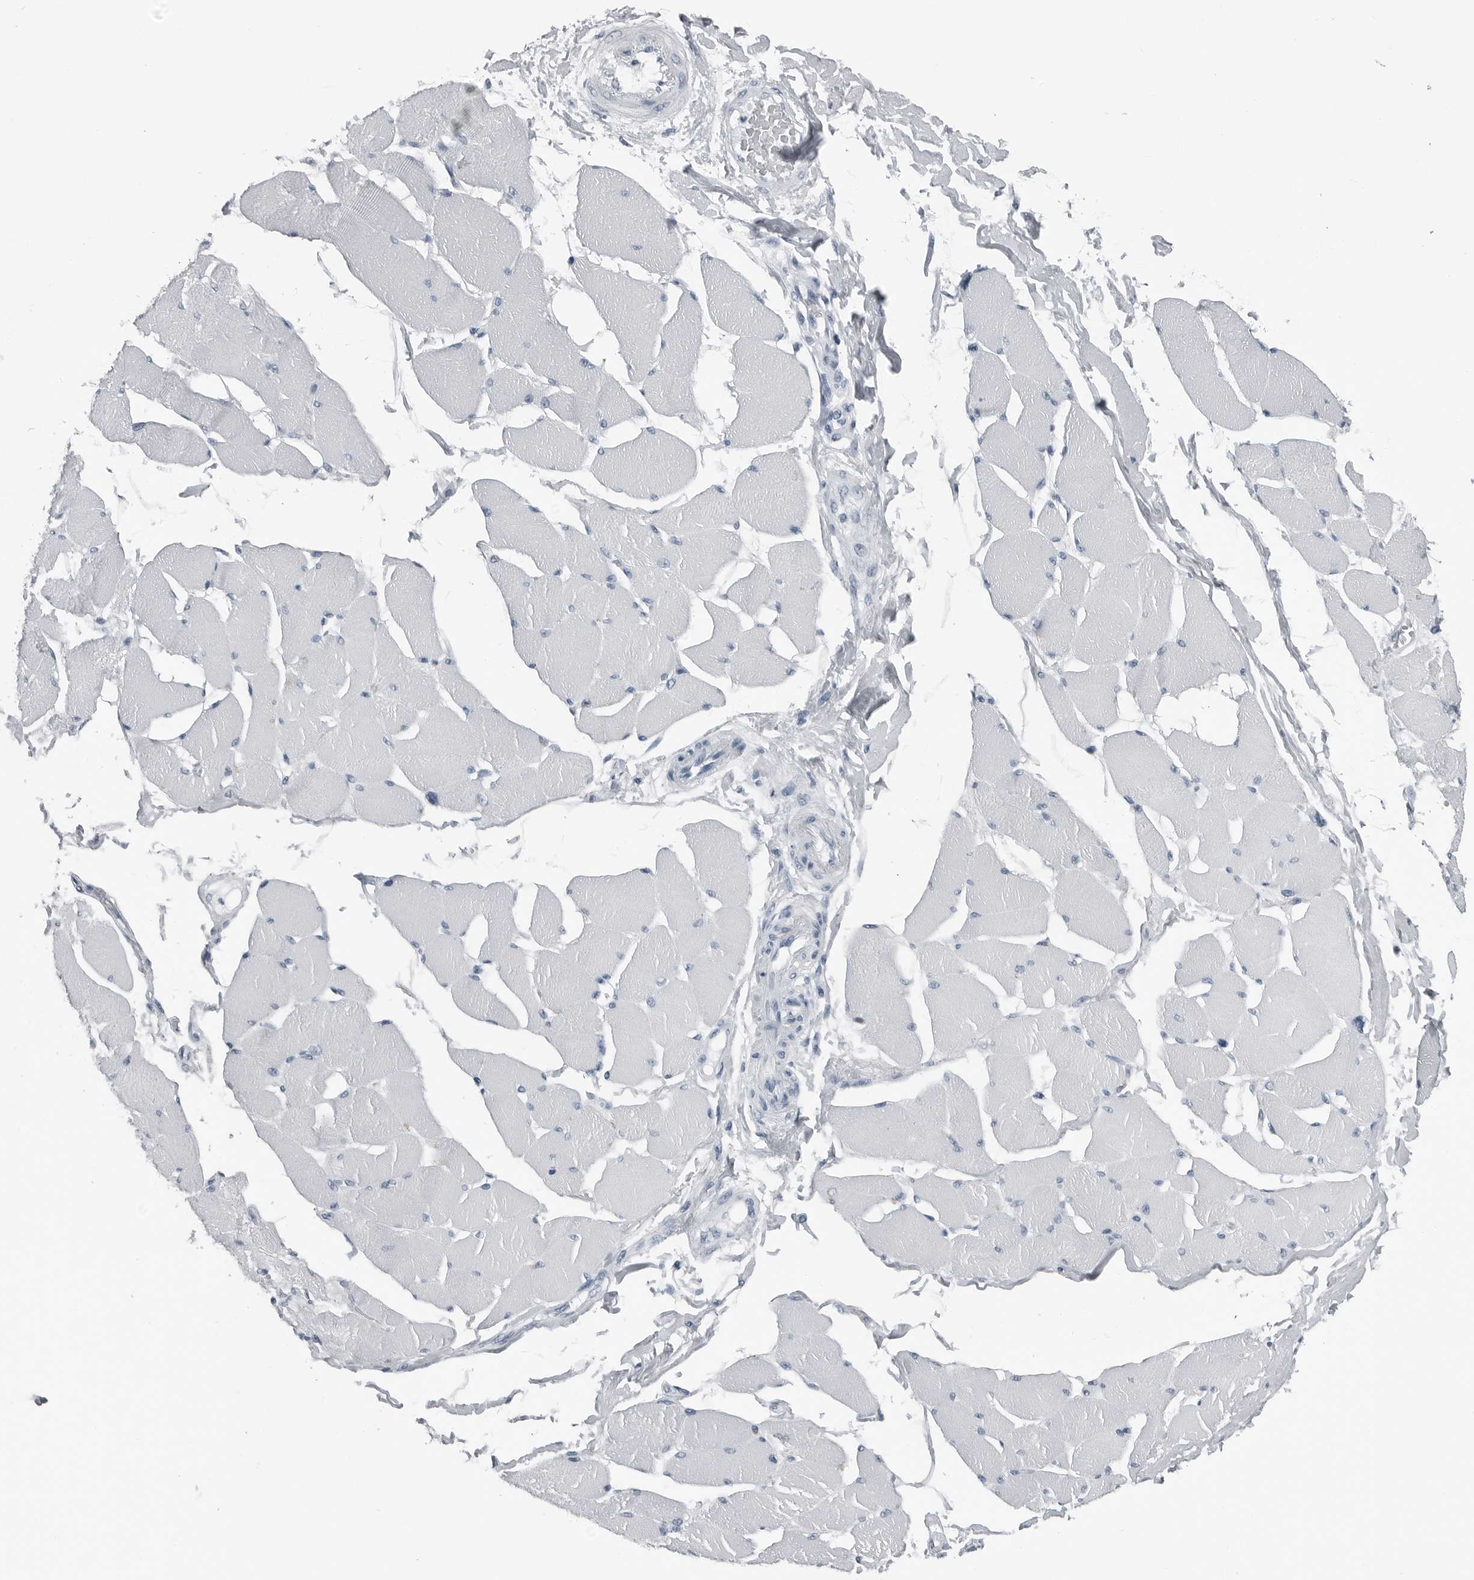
{"staining": {"intensity": "negative", "quantity": "none", "location": "none"}, "tissue": "skeletal muscle", "cell_type": "Myocytes", "image_type": "normal", "snomed": [{"axis": "morphology", "description": "Normal tissue, NOS"}, {"axis": "topography", "description": "Skin"}, {"axis": "topography", "description": "Skeletal muscle"}], "caption": "IHC histopathology image of unremarkable skeletal muscle: skeletal muscle stained with DAB reveals no significant protein staining in myocytes.", "gene": "SPINK1", "patient": {"sex": "male", "age": 83}}